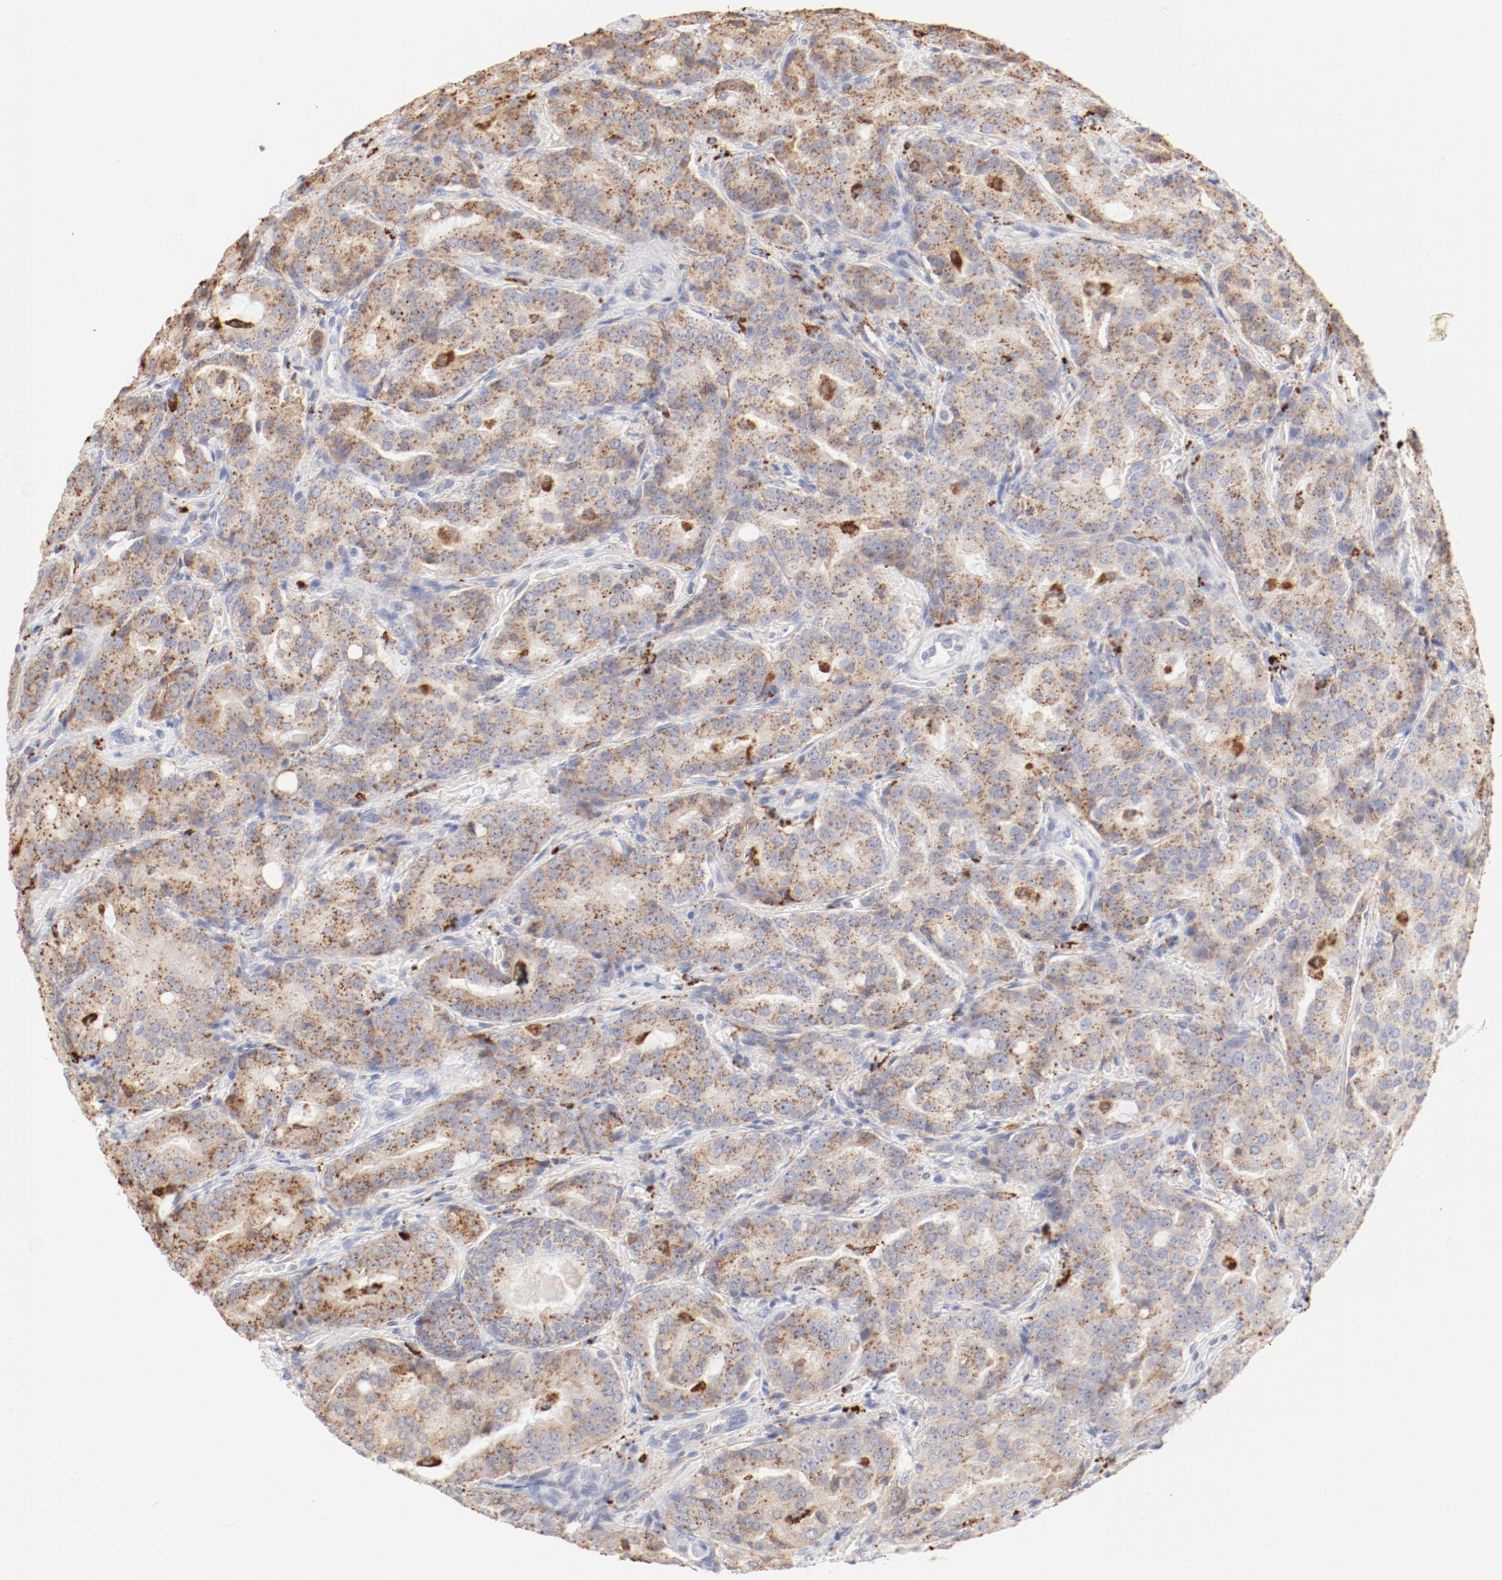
{"staining": {"intensity": "moderate", "quantity": ">75%", "location": "cytoplasmic/membranous"}, "tissue": "prostate cancer", "cell_type": "Tumor cells", "image_type": "cancer", "snomed": [{"axis": "morphology", "description": "Adenocarcinoma, High grade"}, {"axis": "topography", "description": "Prostate"}], "caption": "Prostate cancer stained with immunohistochemistry reveals moderate cytoplasmic/membranous expression in approximately >75% of tumor cells.", "gene": "CTSH", "patient": {"sex": "male", "age": 72}}